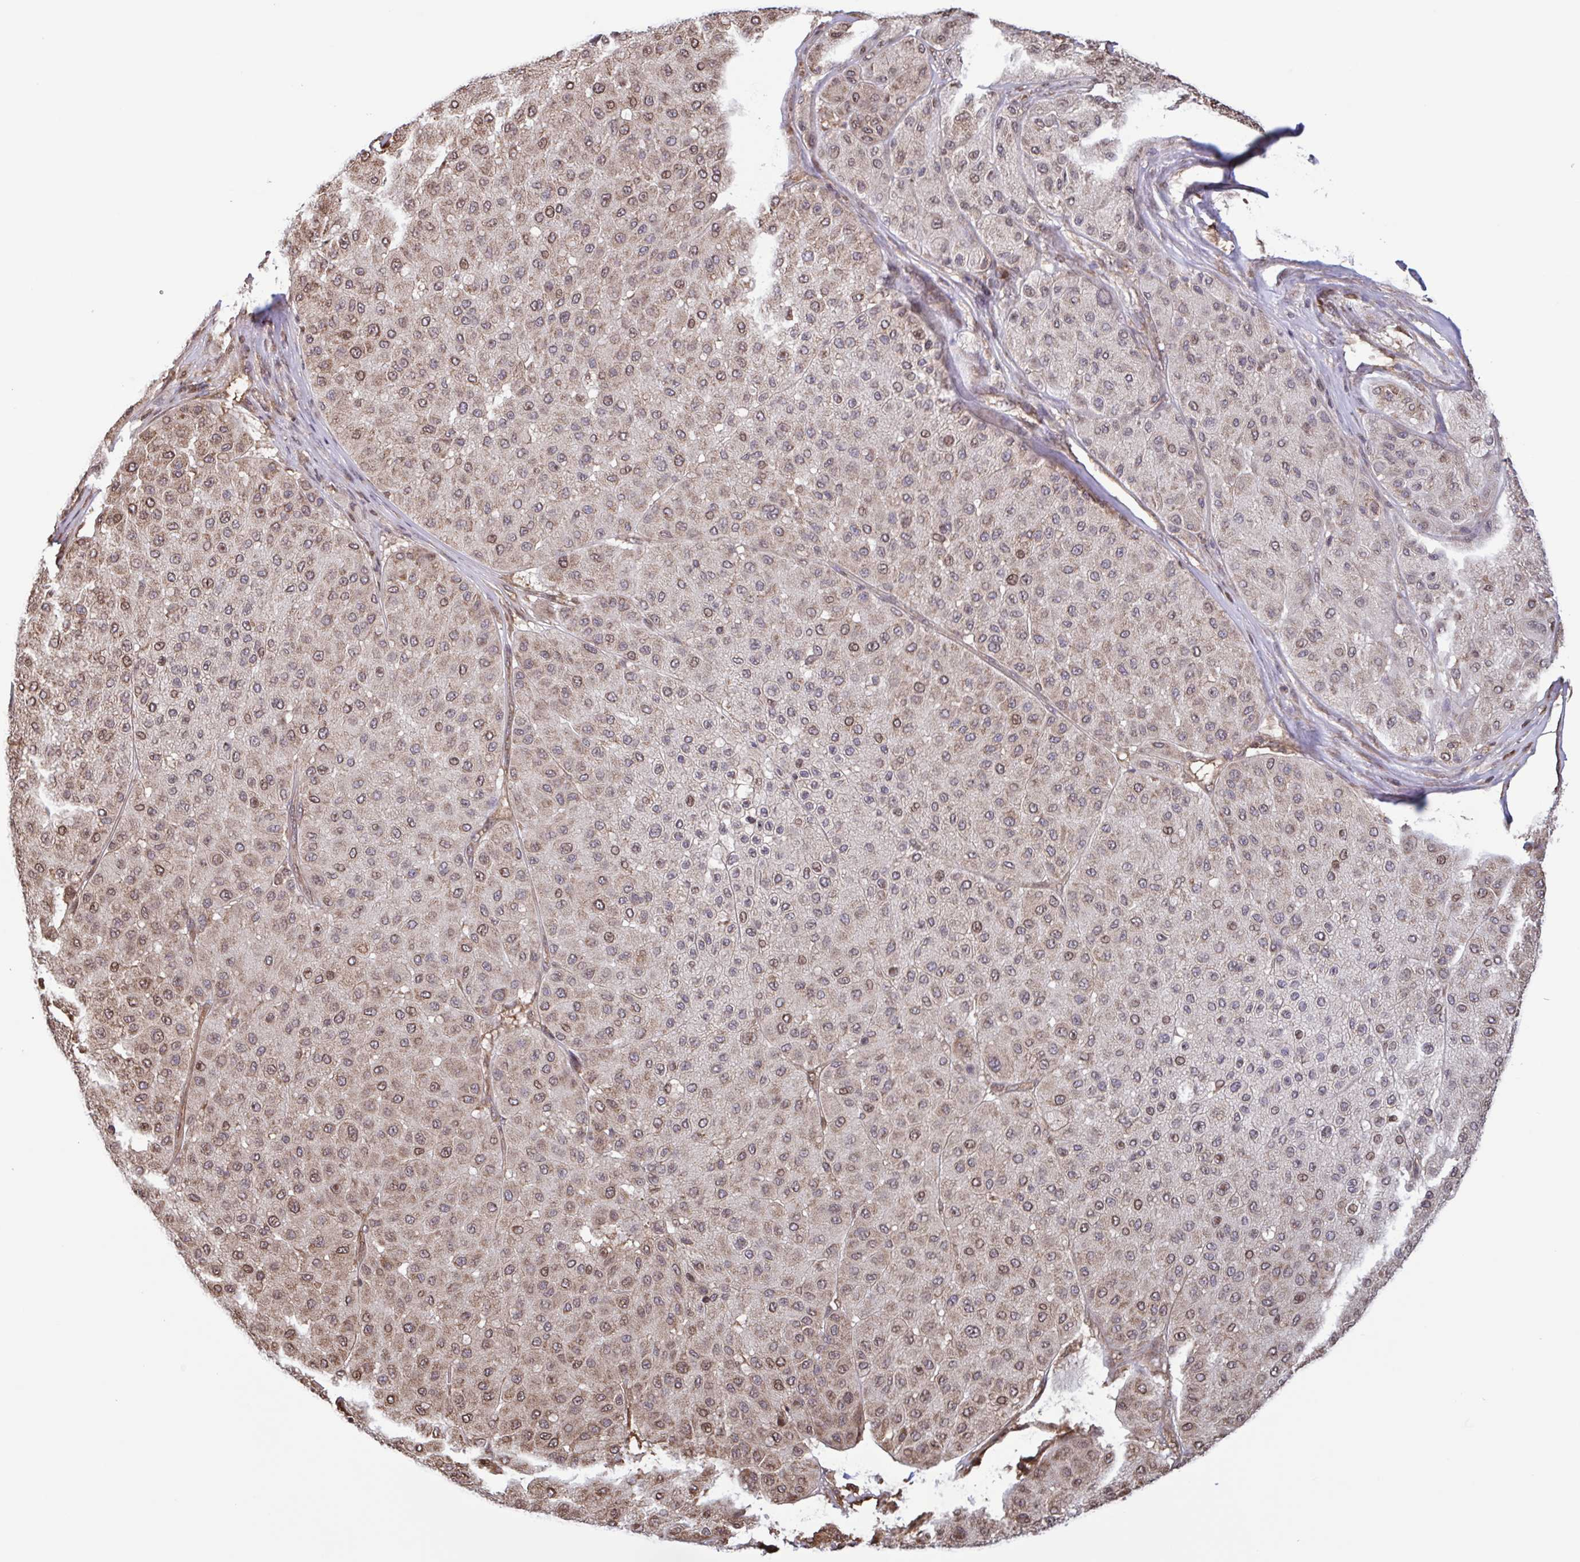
{"staining": {"intensity": "moderate", "quantity": ">75%", "location": "cytoplasmic/membranous,nuclear"}, "tissue": "melanoma", "cell_type": "Tumor cells", "image_type": "cancer", "snomed": [{"axis": "morphology", "description": "Malignant melanoma, Metastatic site"}, {"axis": "topography", "description": "Smooth muscle"}], "caption": "Malignant melanoma (metastatic site) stained with a brown dye reveals moderate cytoplasmic/membranous and nuclear positive positivity in approximately >75% of tumor cells.", "gene": "SEC63", "patient": {"sex": "male", "age": 41}}